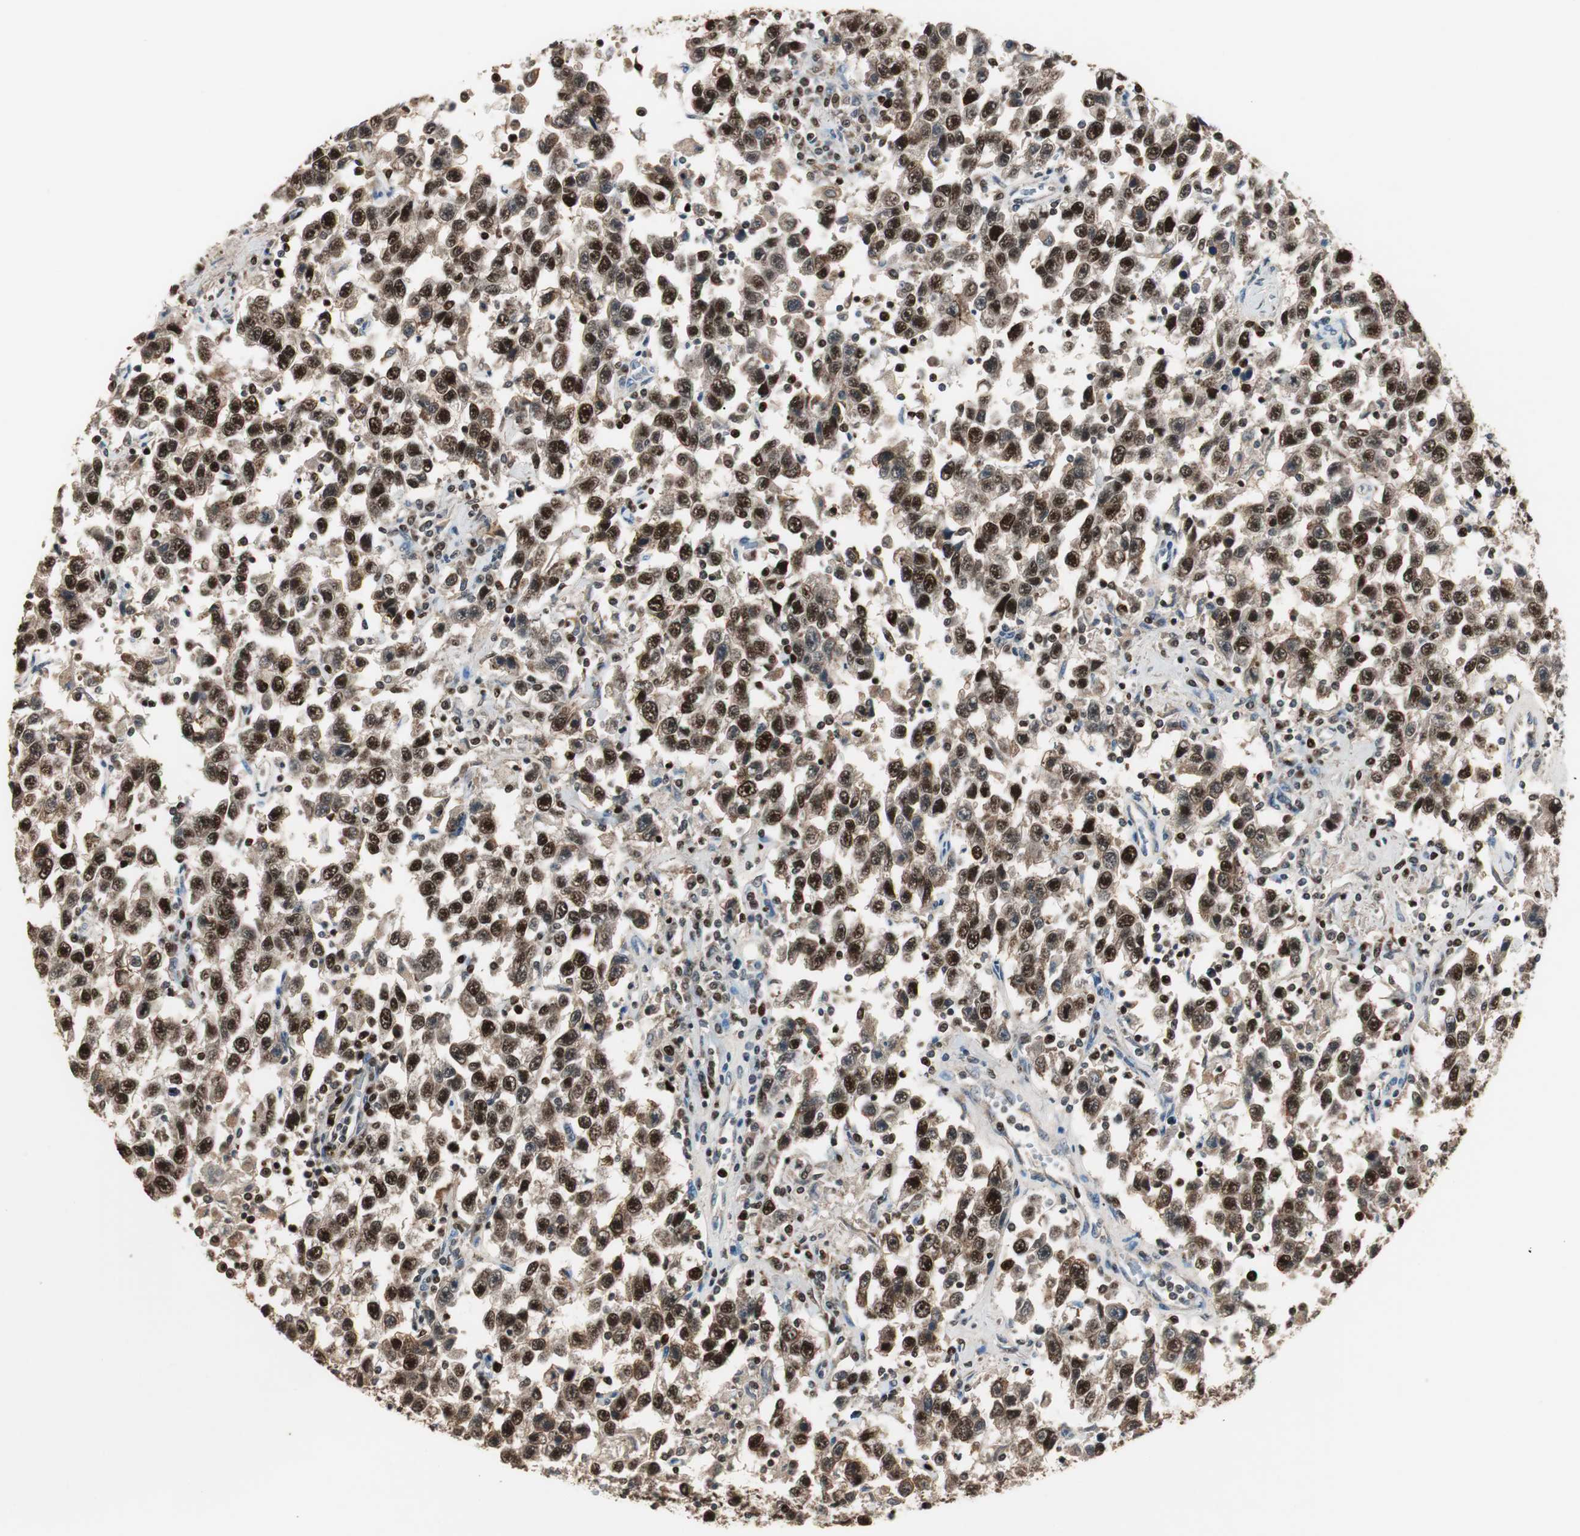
{"staining": {"intensity": "strong", "quantity": ">75%", "location": "nuclear"}, "tissue": "testis cancer", "cell_type": "Tumor cells", "image_type": "cancer", "snomed": [{"axis": "morphology", "description": "Seminoma, NOS"}, {"axis": "topography", "description": "Testis"}], "caption": "A micrograph of testis cancer stained for a protein shows strong nuclear brown staining in tumor cells.", "gene": "FEN1", "patient": {"sex": "male", "age": 41}}